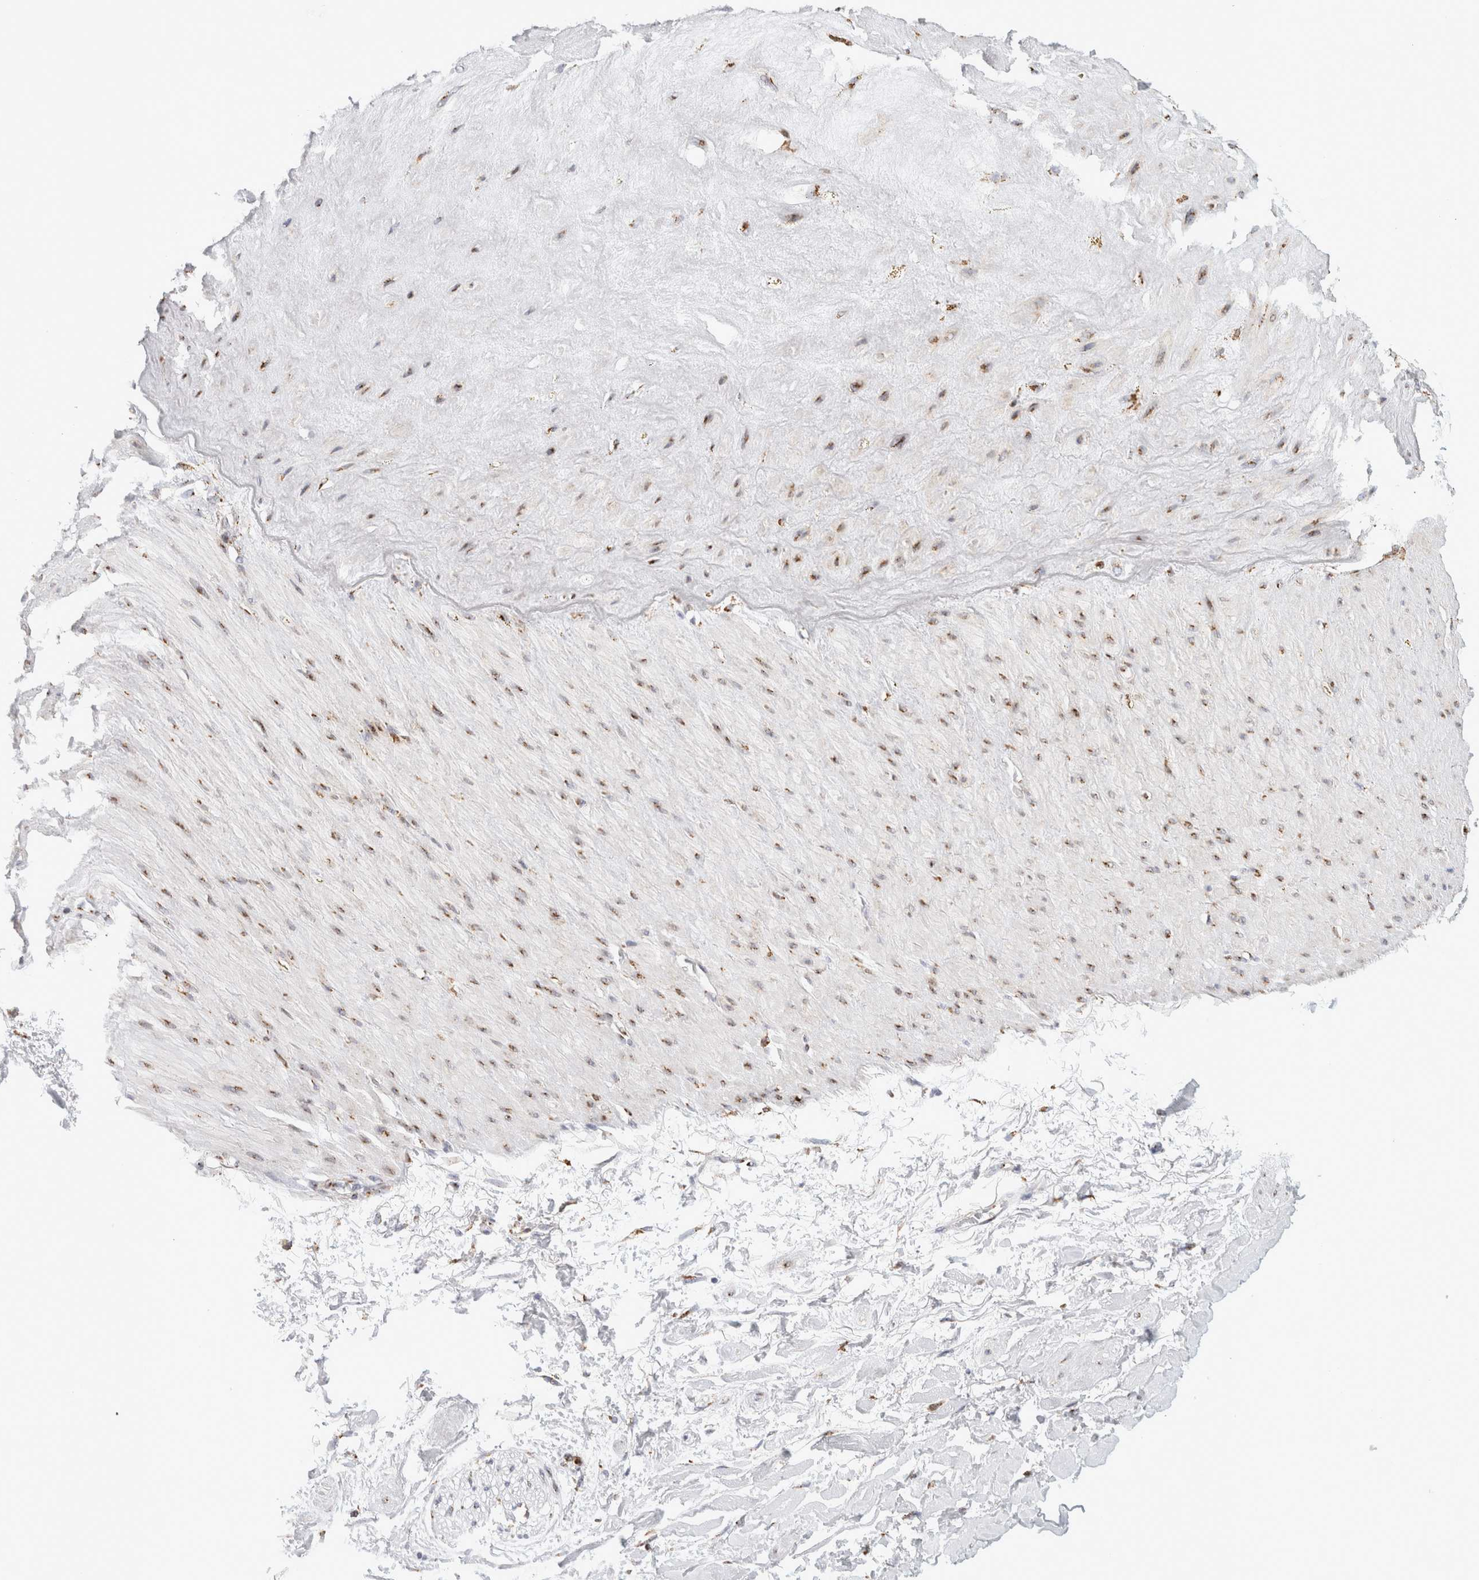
{"staining": {"intensity": "strong", "quantity": ">75%", "location": "cytoplasmic/membranous"}, "tissue": "soft tissue", "cell_type": "Fibroblasts", "image_type": "normal", "snomed": [{"axis": "morphology", "description": "Normal tissue, NOS"}, {"axis": "topography", "description": "Soft tissue"}], "caption": "Immunohistochemical staining of unremarkable soft tissue reveals strong cytoplasmic/membranous protein staining in about >75% of fibroblasts.", "gene": "MCFD2", "patient": {"sex": "male", "age": 72}}